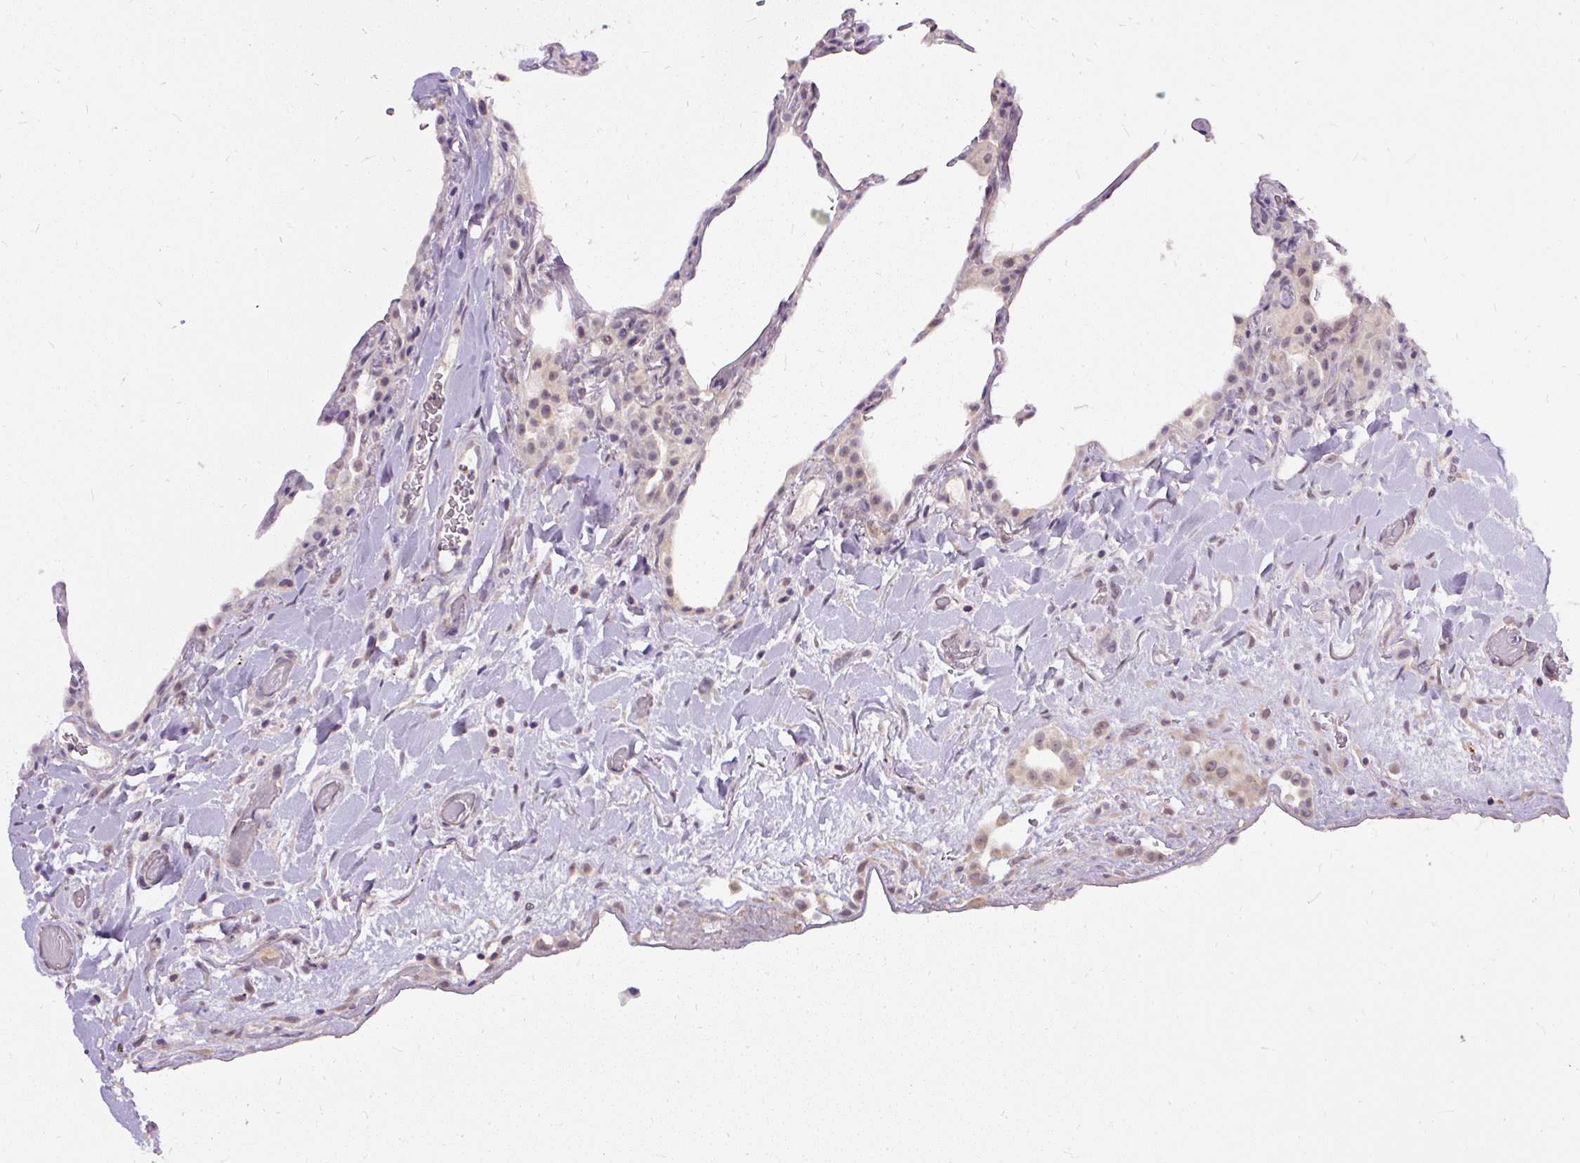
{"staining": {"intensity": "negative", "quantity": "none", "location": "none"}, "tissue": "lung", "cell_type": "Alveolar cells", "image_type": "normal", "snomed": [{"axis": "morphology", "description": "Normal tissue, NOS"}, {"axis": "topography", "description": "Lung"}], "caption": "IHC histopathology image of unremarkable lung stained for a protein (brown), which reveals no positivity in alveolar cells. Brightfield microscopy of immunohistochemistry stained with DAB (3,3'-diaminobenzidine) (brown) and hematoxylin (blue), captured at high magnification.", "gene": "FAM117B", "patient": {"sex": "female", "age": 57}}